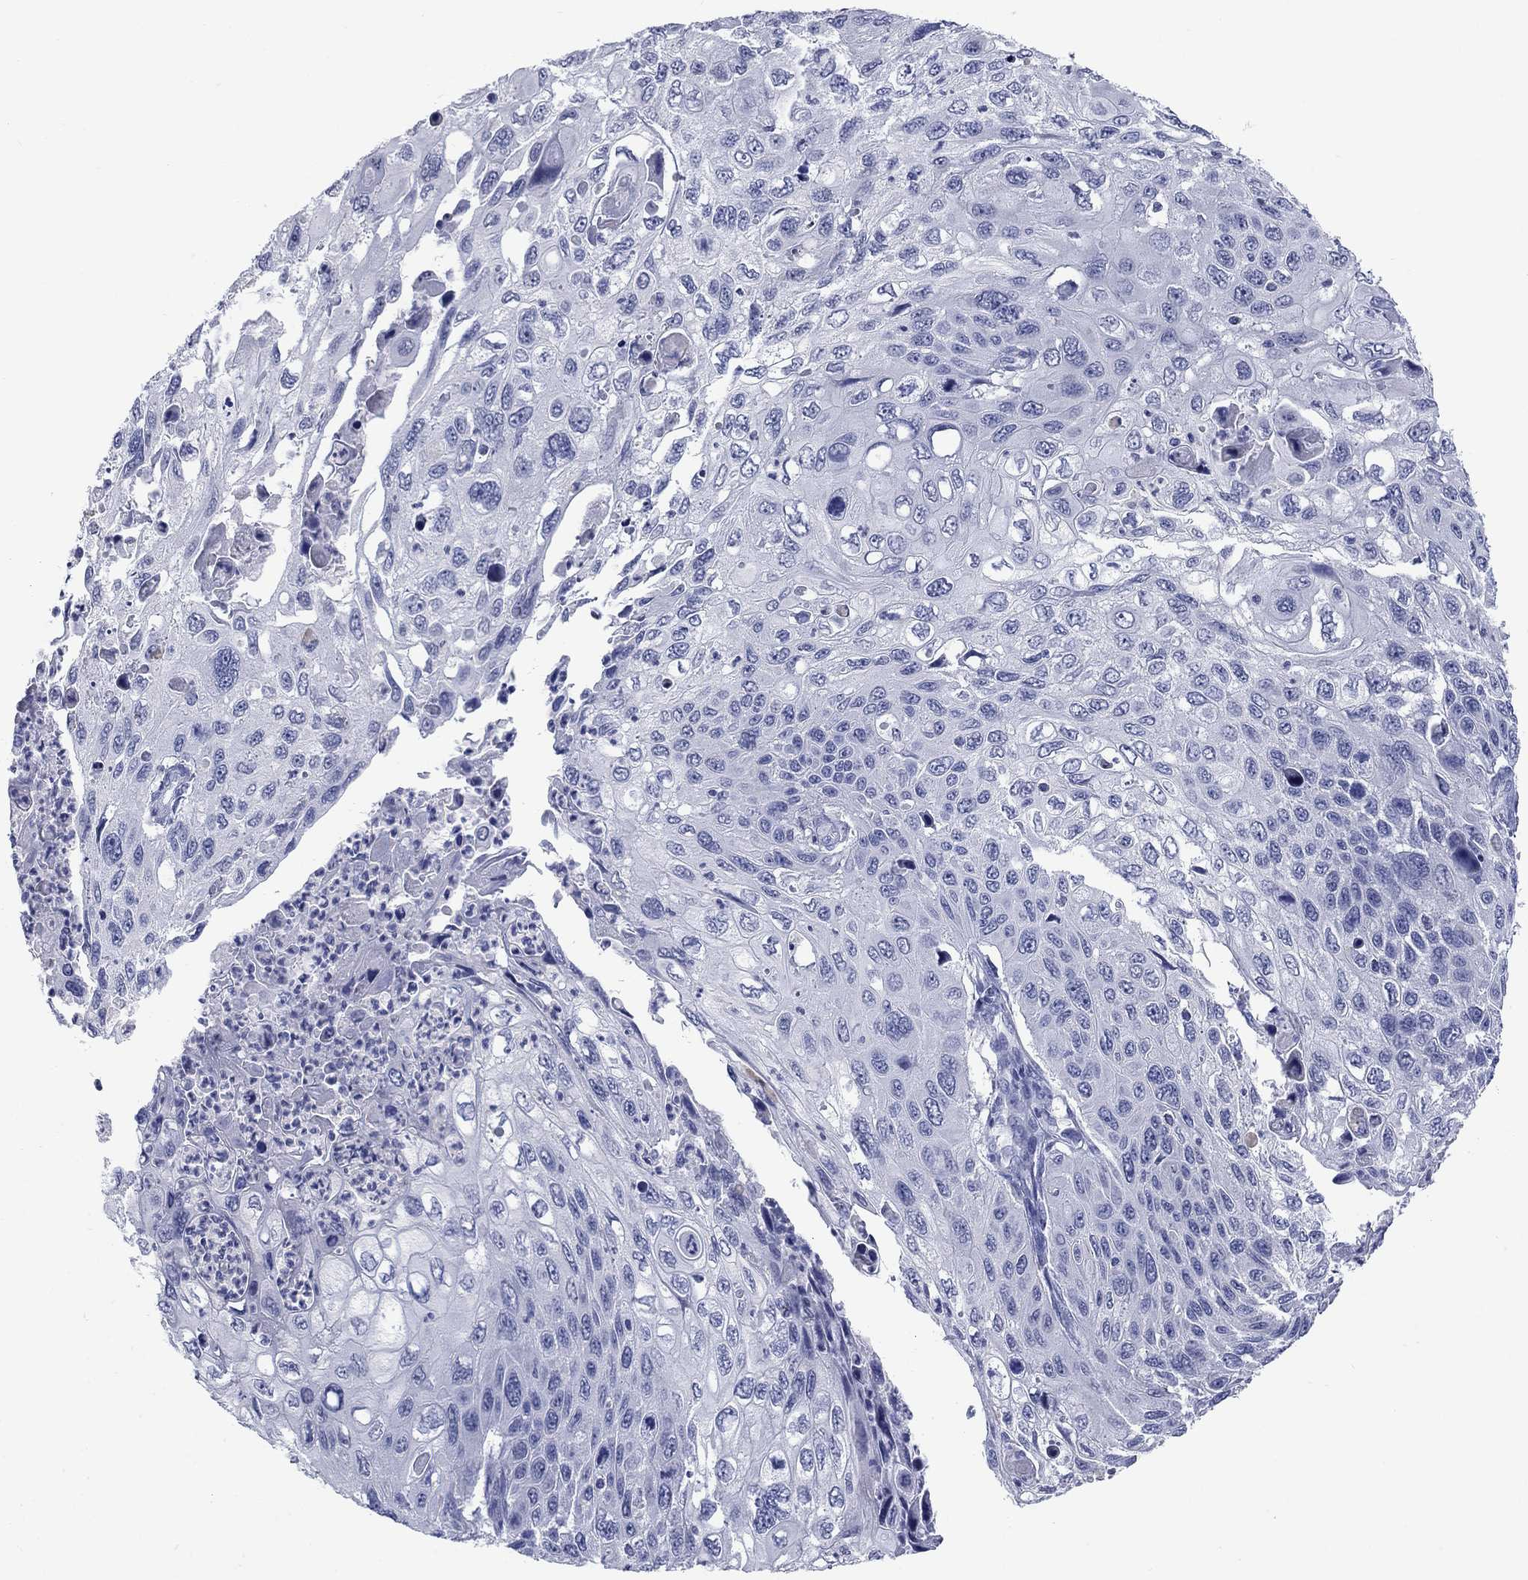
{"staining": {"intensity": "negative", "quantity": "none", "location": "none"}, "tissue": "cervical cancer", "cell_type": "Tumor cells", "image_type": "cancer", "snomed": [{"axis": "morphology", "description": "Squamous cell carcinoma, NOS"}, {"axis": "topography", "description": "Cervix"}], "caption": "This photomicrograph is of cervical squamous cell carcinoma stained with immunohistochemistry to label a protein in brown with the nuclei are counter-stained blue. There is no staining in tumor cells. (Stains: DAB immunohistochemistry with hematoxylin counter stain, Microscopy: brightfield microscopy at high magnification).", "gene": "ATP6V1G2", "patient": {"sex": "female", "age": 70}}